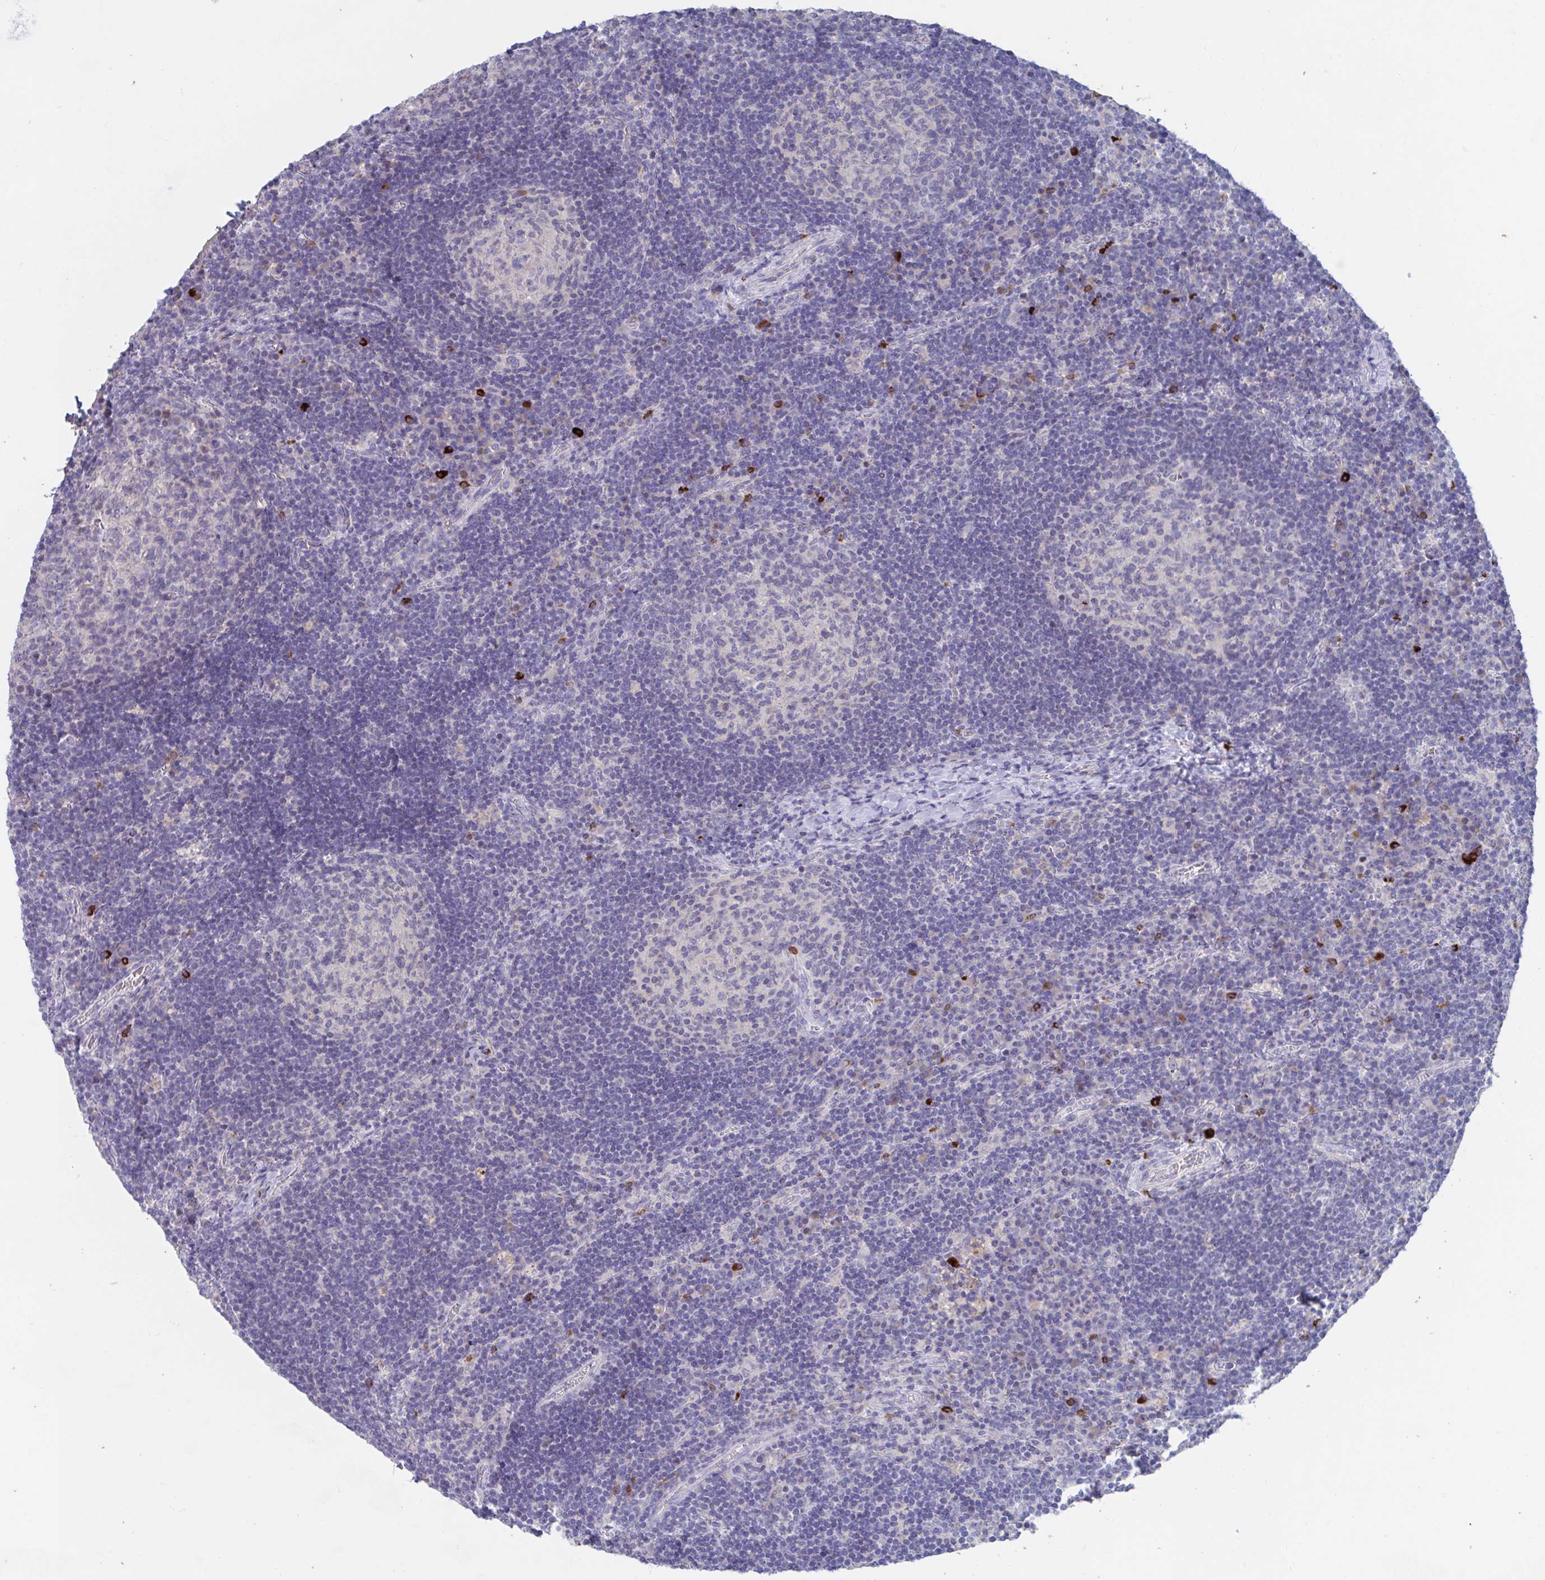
{"staining": {"intensity": "negative", "quantity": "none", "location": "none"}, "tissue": "lymph node", "cell_type": "Germinal center cells", "image_type": "normal", "snomed": [{"axis": "morphology", "description": "Normal tissue, NOS"}, {"axis": "topography", "description": "Lymph node"}], "caption": "The photomicrograph reveals no staining of germinal center cells in benign lymph node.", "gene": "KCNK5", "patient": {"sex": "male", "age": 67}}